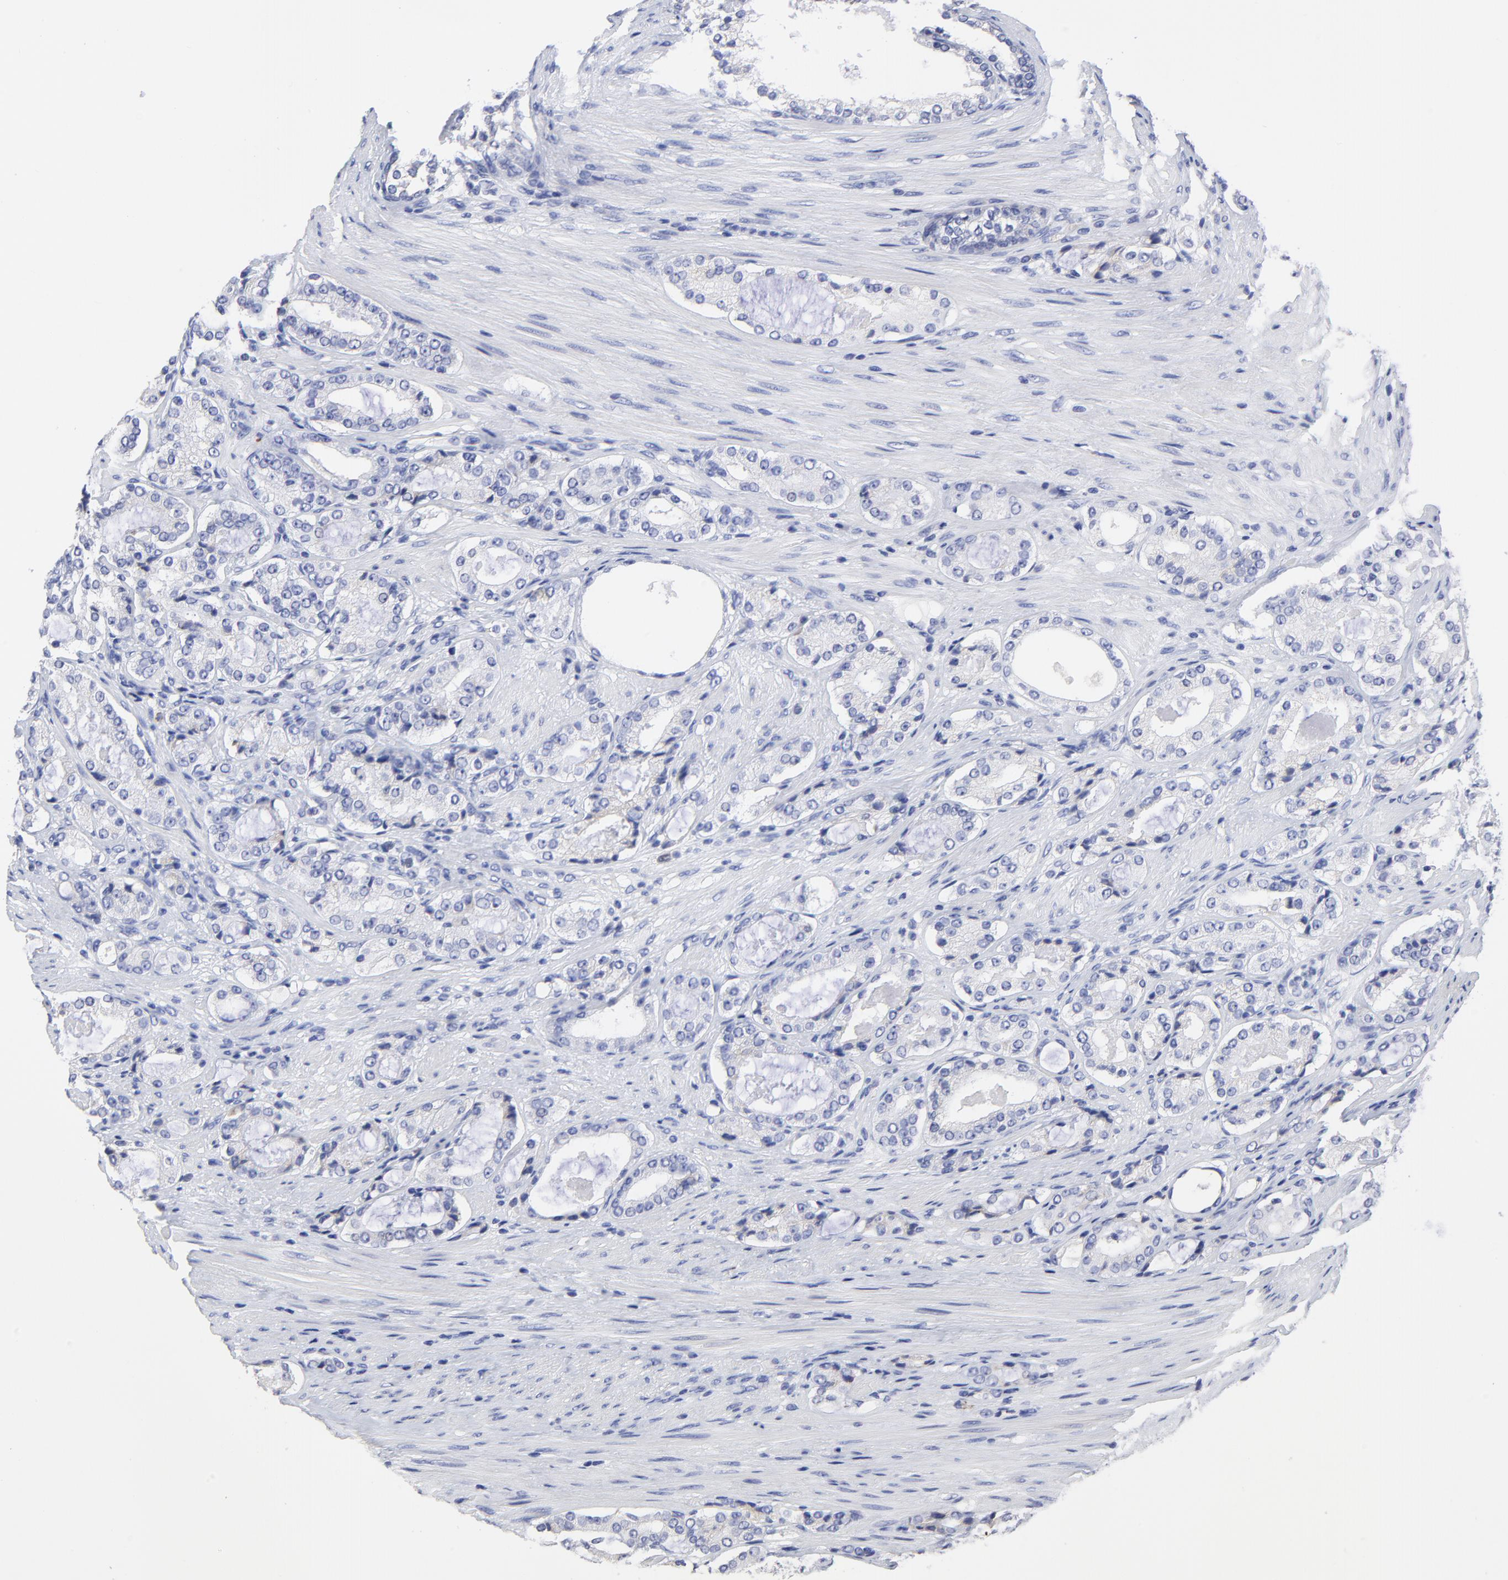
{"staining": {"intensity": "negative", "quantity": "none", "location": "none"}, "tissue": "prostate cancer", "cell_type": "Tumor cells", "image_type": "cancer", "snomed": [{"axis": "morphology", "description": "Adenocarcinoma, High grade"}, {"axis": "topography", "description": "Prostate"}], "caption": "Image shows no significant protein positivity in tumor cells of prostate high-grade adenocarcinoma.", "gene": "LAX1", "patient": {"sex": "male", "age": 72}}